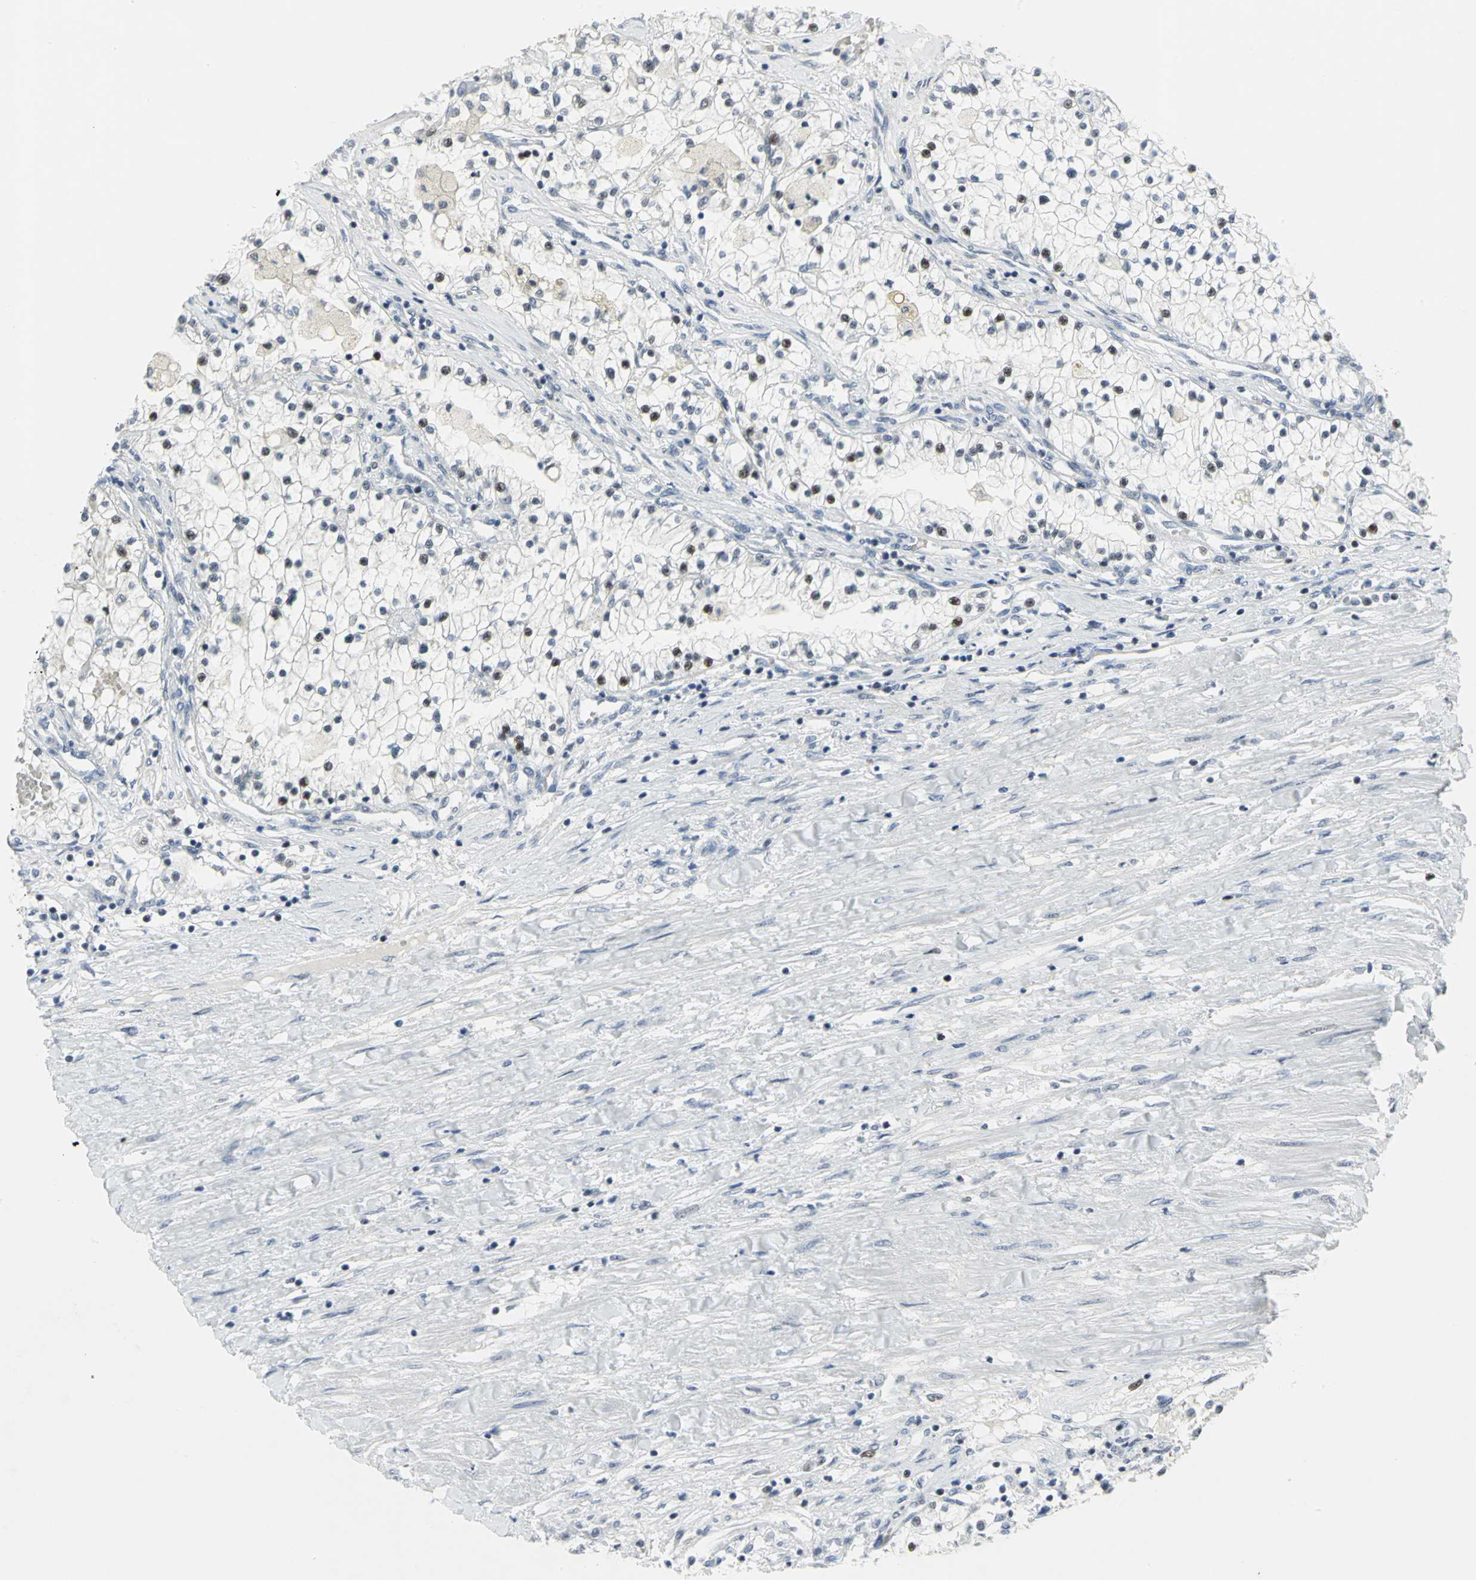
{"staining": {"intensity": "strong", "quantity": "<25%", "location": "nuclear"}, "tissue": "renal cancer", "cell_type": "Tumor cells", "image_type": "cancer", "snomed": [{"axis": "morphology", "description": "Adenocarcinoma, NOS"}, {"axis": "topography", "description": "Kidney"}], "caption": "An image of renal cancer stained for a protein demonstrates strong nuclear brown staining in tumor cells.", "gene": "RPA1", "patient": {"sex": "male", "age": 68}}